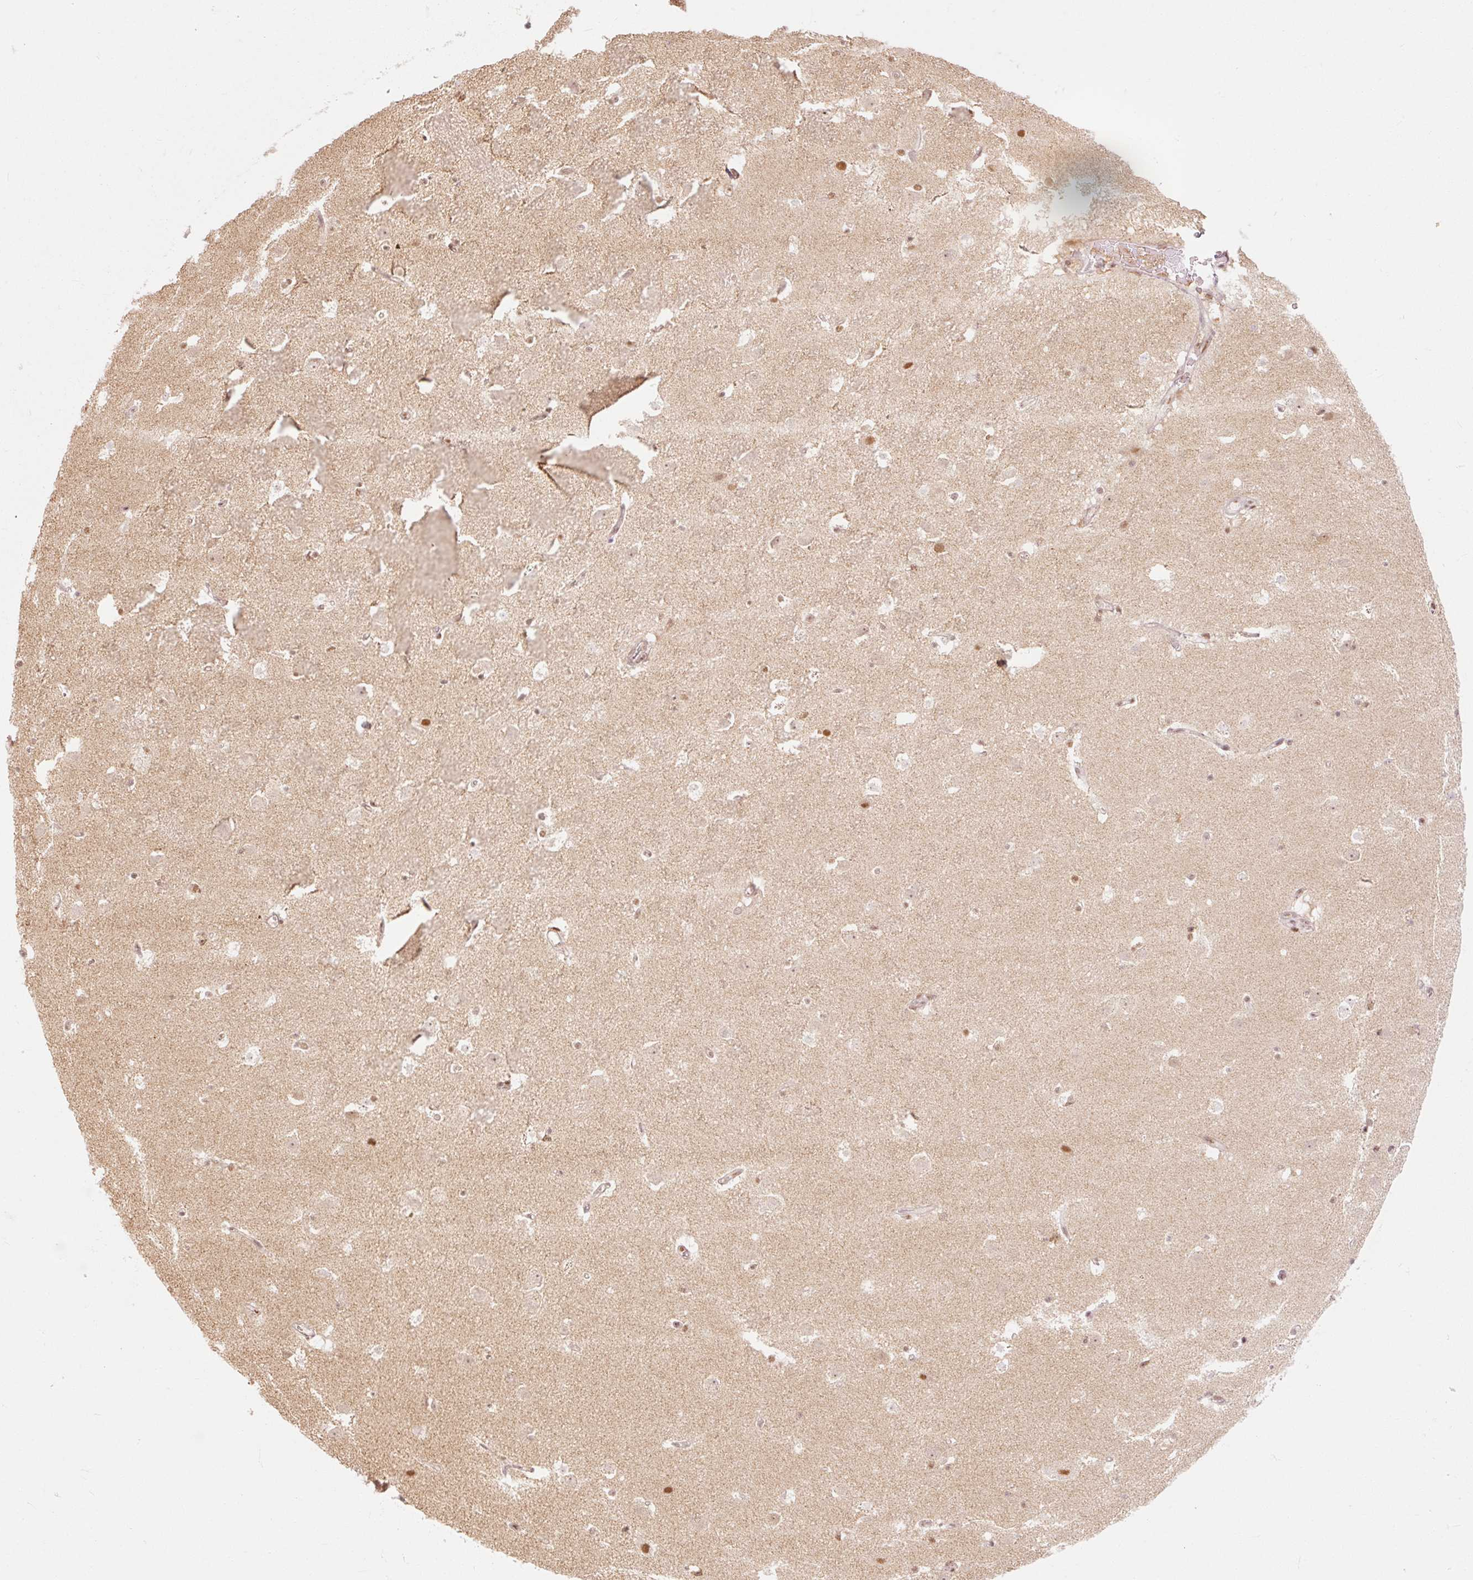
{"staining": {"intensity": "strong", "quantity": "25%-75%", "location": "nuclear"}, "tissue": "caudate", "cell_type": "Glial cells", "image_type": "normal", "snomed": [{"axis": "morphology", "description": "Normal tissue, NOS"}, {"axis": "topography", "description": "Lateral ventricle wall"}], "caption": "Caudate stained with IHC exhibits strong nuclear expression in approximately 25%-75% of glial cells.", "gene": "CSTF1", "patient": {"sex": "male", "age": 37}}